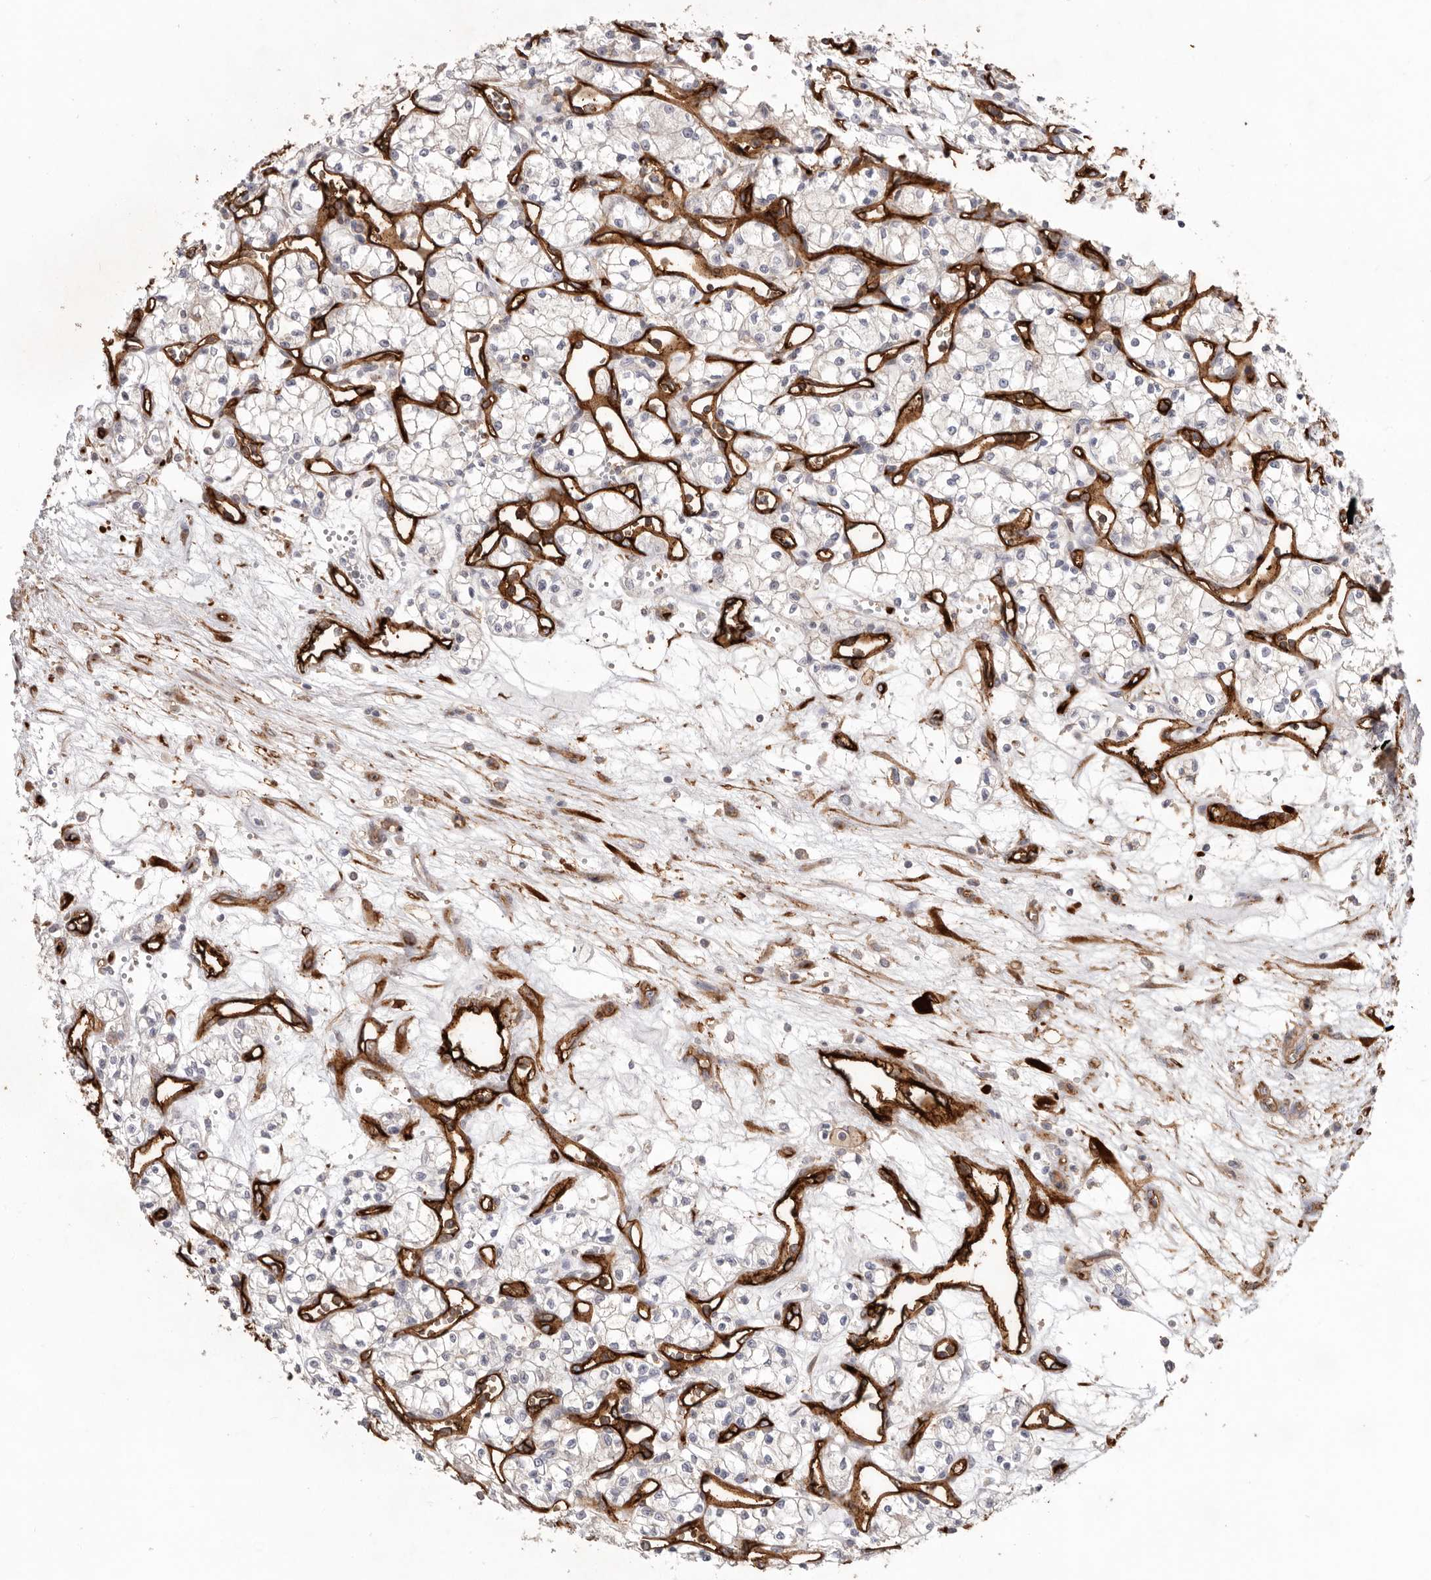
{"staining": {"intensity": "negative", "quantity": "none", "location": "none"}, "tissue": "renal cancer", "cell_type": "Tumor cells", "image_type": "cancer", "snomed": [{"axis": "morphology", "description": "Adenocarcinoma, NOS"}, {"axis": "topography", "description": "Kidney"}], "caption": "Immunohistochemistry histopathology image of neoplastic tissue: adenocarcinoma (renal) stained with DAB displays no significant protein staining in tumor cells.", "gene": "LRRC66", "patient": {"sex": "male", "age": 59}}